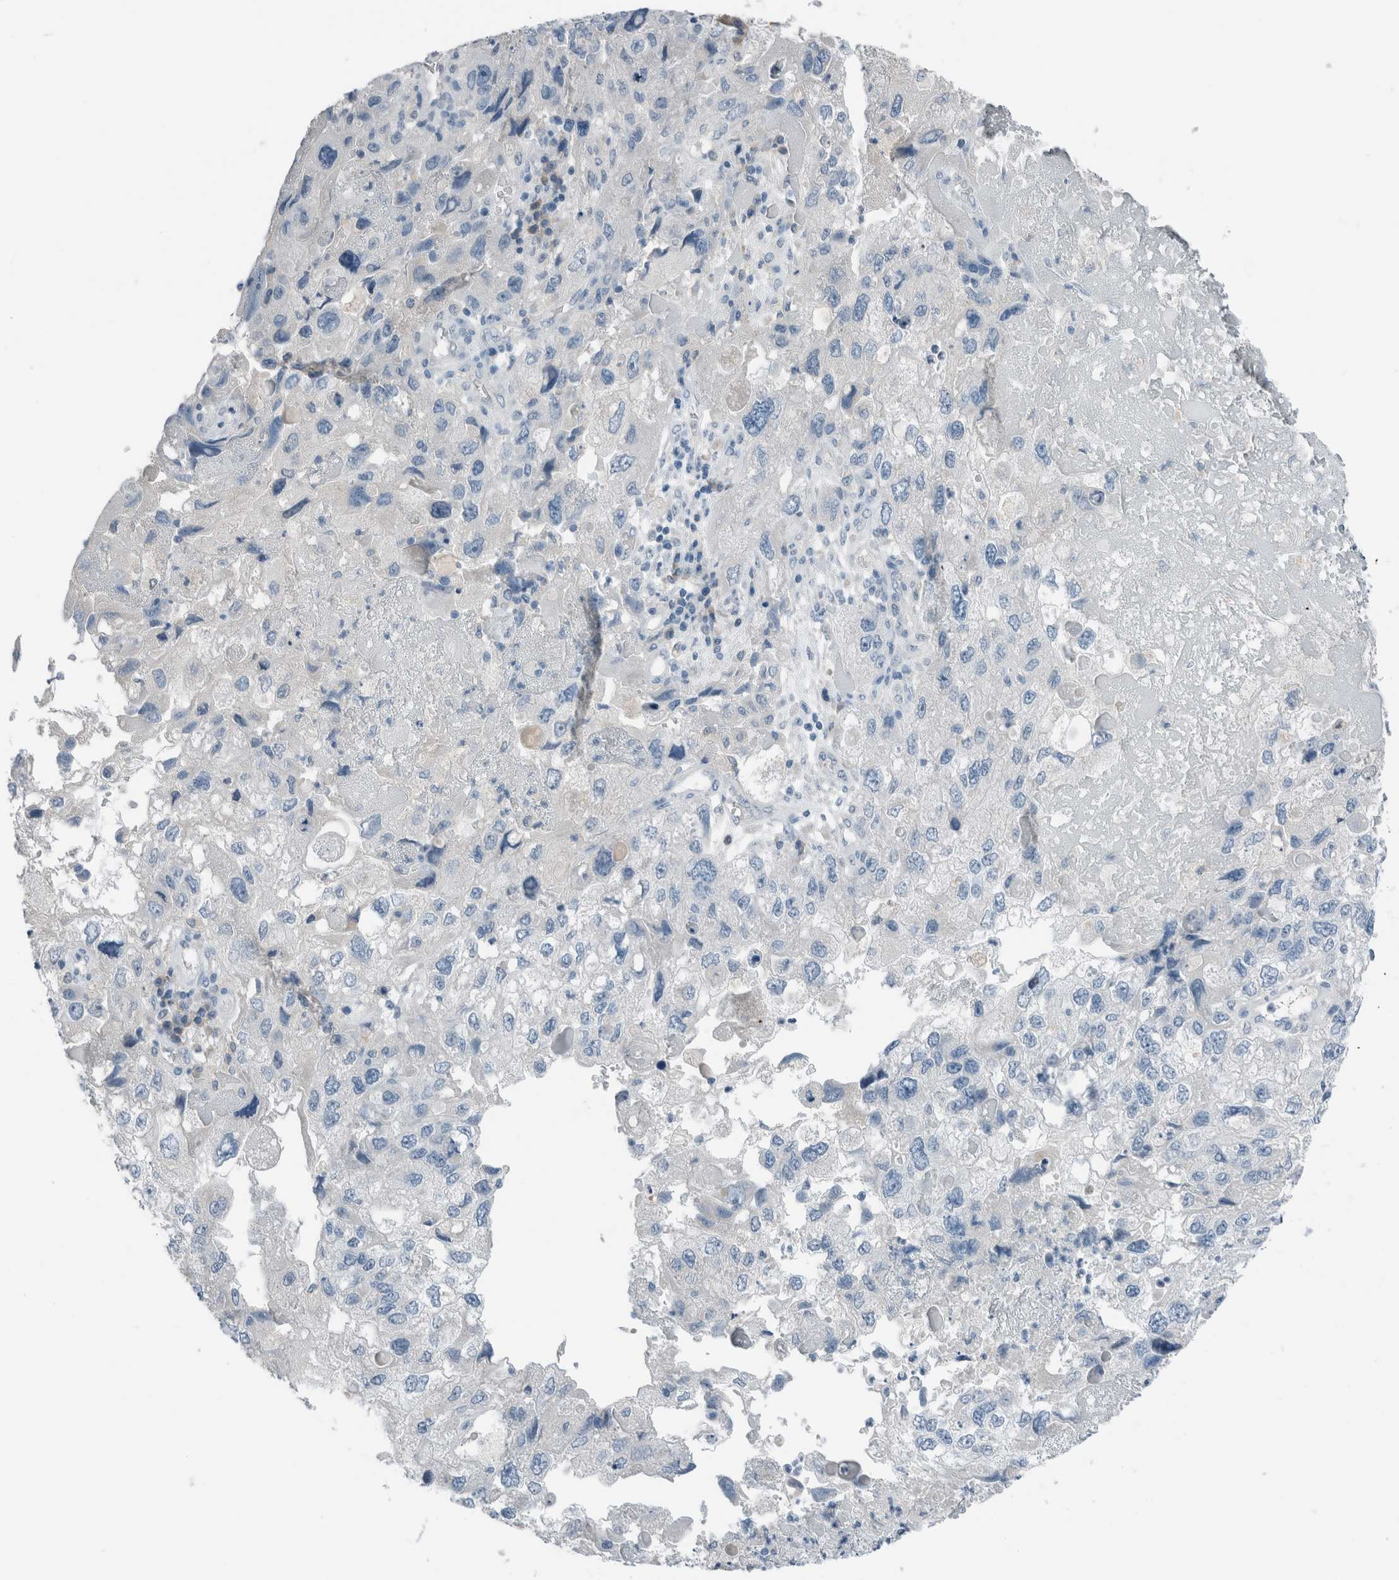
{"staining": {"intensity": "negative", "quantity": "none", "location": "none"}, "tissue": "endometrial cancer", "cell_type": "Tumor cells", "image_type": "cancer", "snomed": [{"axis": "morphology", "description": "Adenocarcinoma, NOS"}, {"axis": "topography", "description": "Endometrium"}], "caption": "Immunohistochemical staining of endometrial cancer exhibits no significant positivity in tumor cells.", "gene": "DUOX1", "patient": {"sex": "female", "age": 49}}